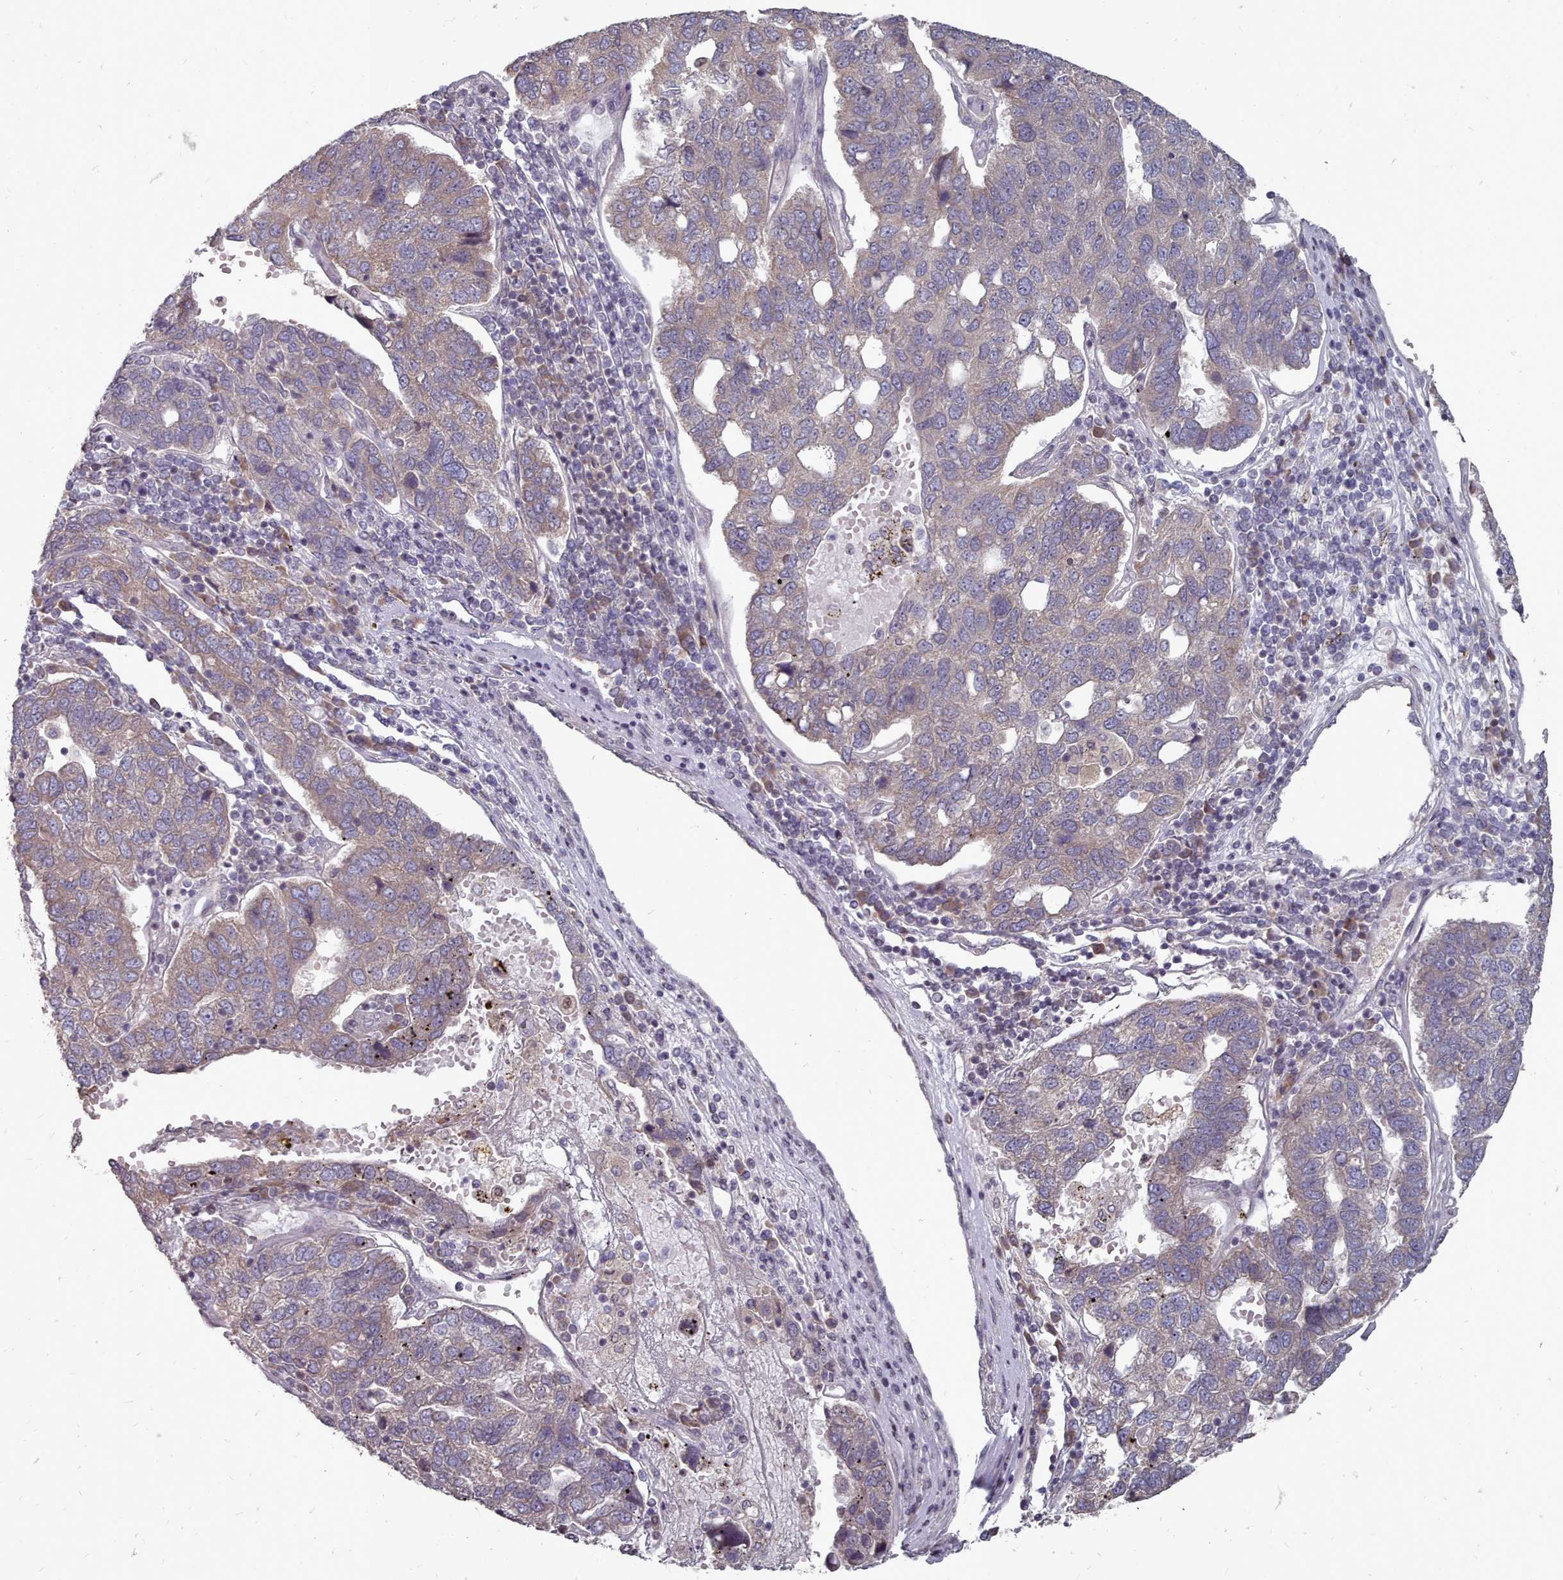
{"staining": {"intensity": "weak", "quantity": "25%-75%", "location": "cytoplasmic/membranous"}, "tissue": "pancreatic cancer", "cell_type": "Tumor cells", "image_type": "cancer", "snomed": [{"axis": "morphology", "description": "Adenocarcinoma, NOS"}, {"axis": "topography", "description": "Pancreas"}], "caption": "Human pancreatic cancer (adenocarcinoma) stained with a protein marker reveals weak staining in tumor cells.", "gene": "ACKR3", "patient": {"sex": "female", "age": 61}}